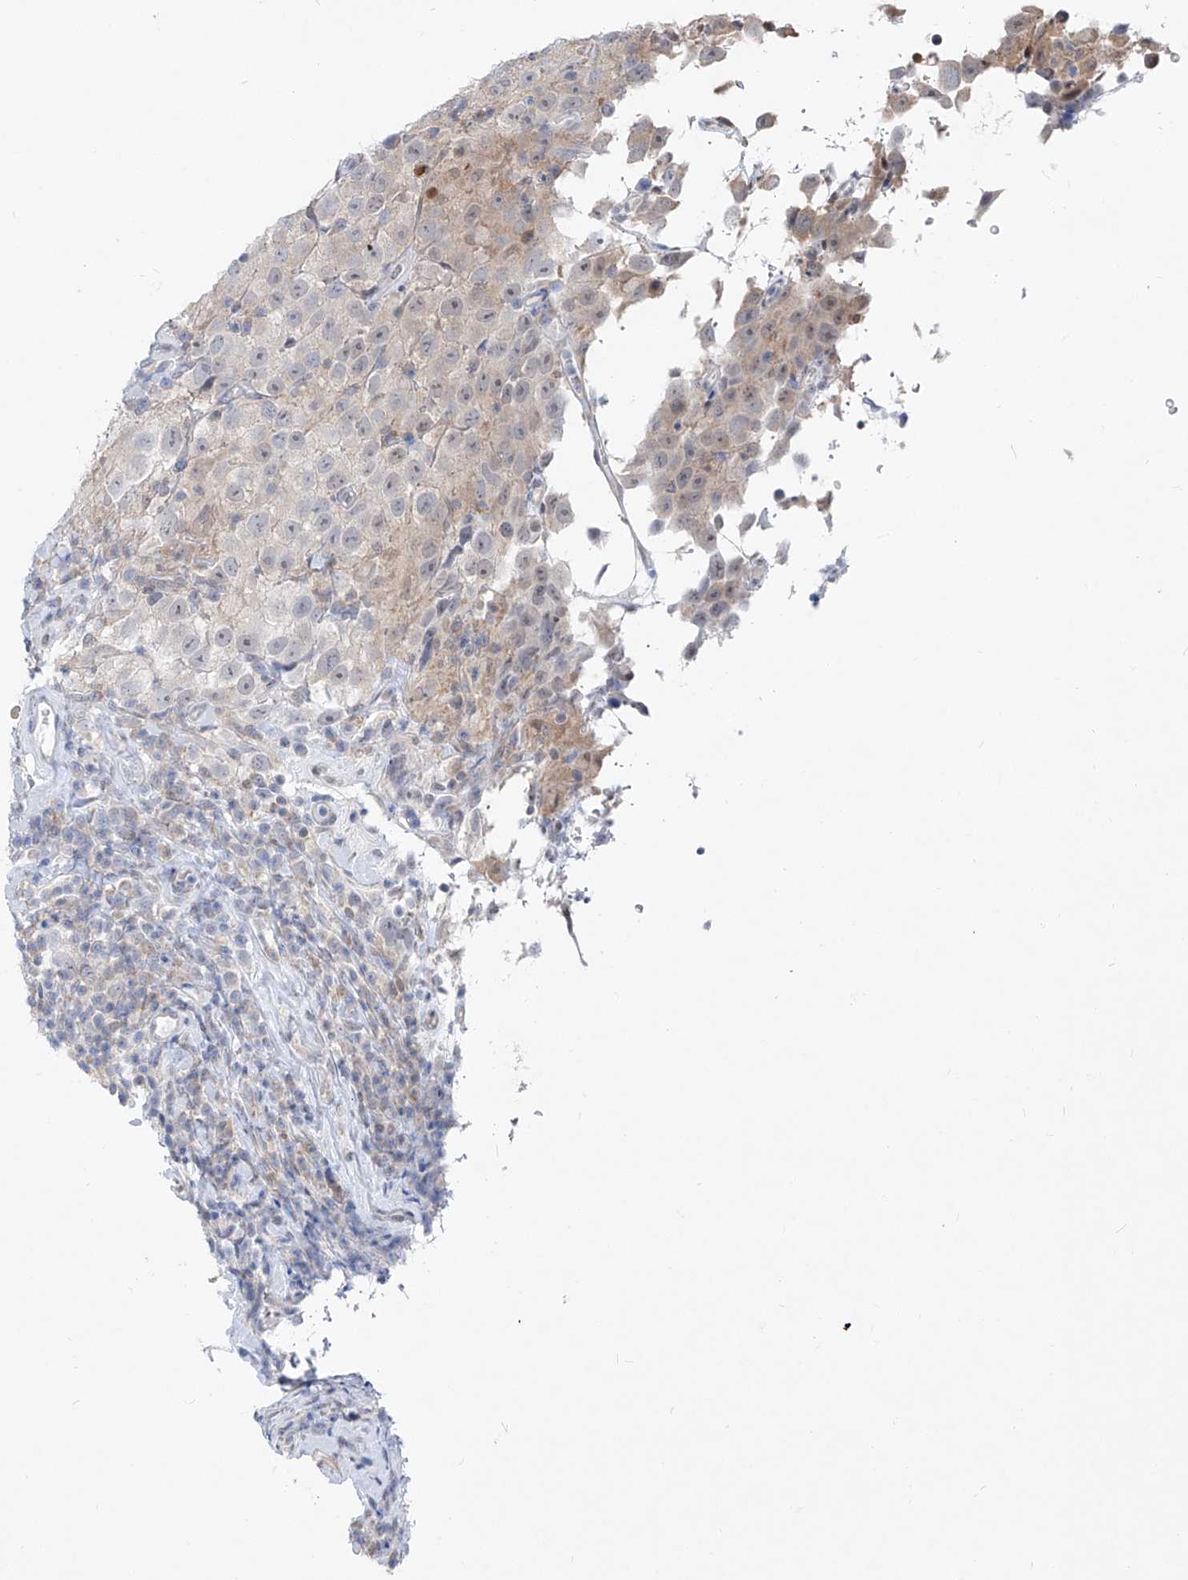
{"staining": {"intensity": "negative", "quantity": "none", "location": "none"}, "tissue": "testis cancer", "cell_type": "Tumor cells", "image_type": "cancer", "snomed": [{"axis": "morphology", "description": "Seminoma, NOS"}, {"axis": "topography", "description": "Testis"}], "caption": "Tumor cells show no significant staining in seminoma (testis).", "gene": "UFL1", "patient": {"sex": "male", "age": 41}}